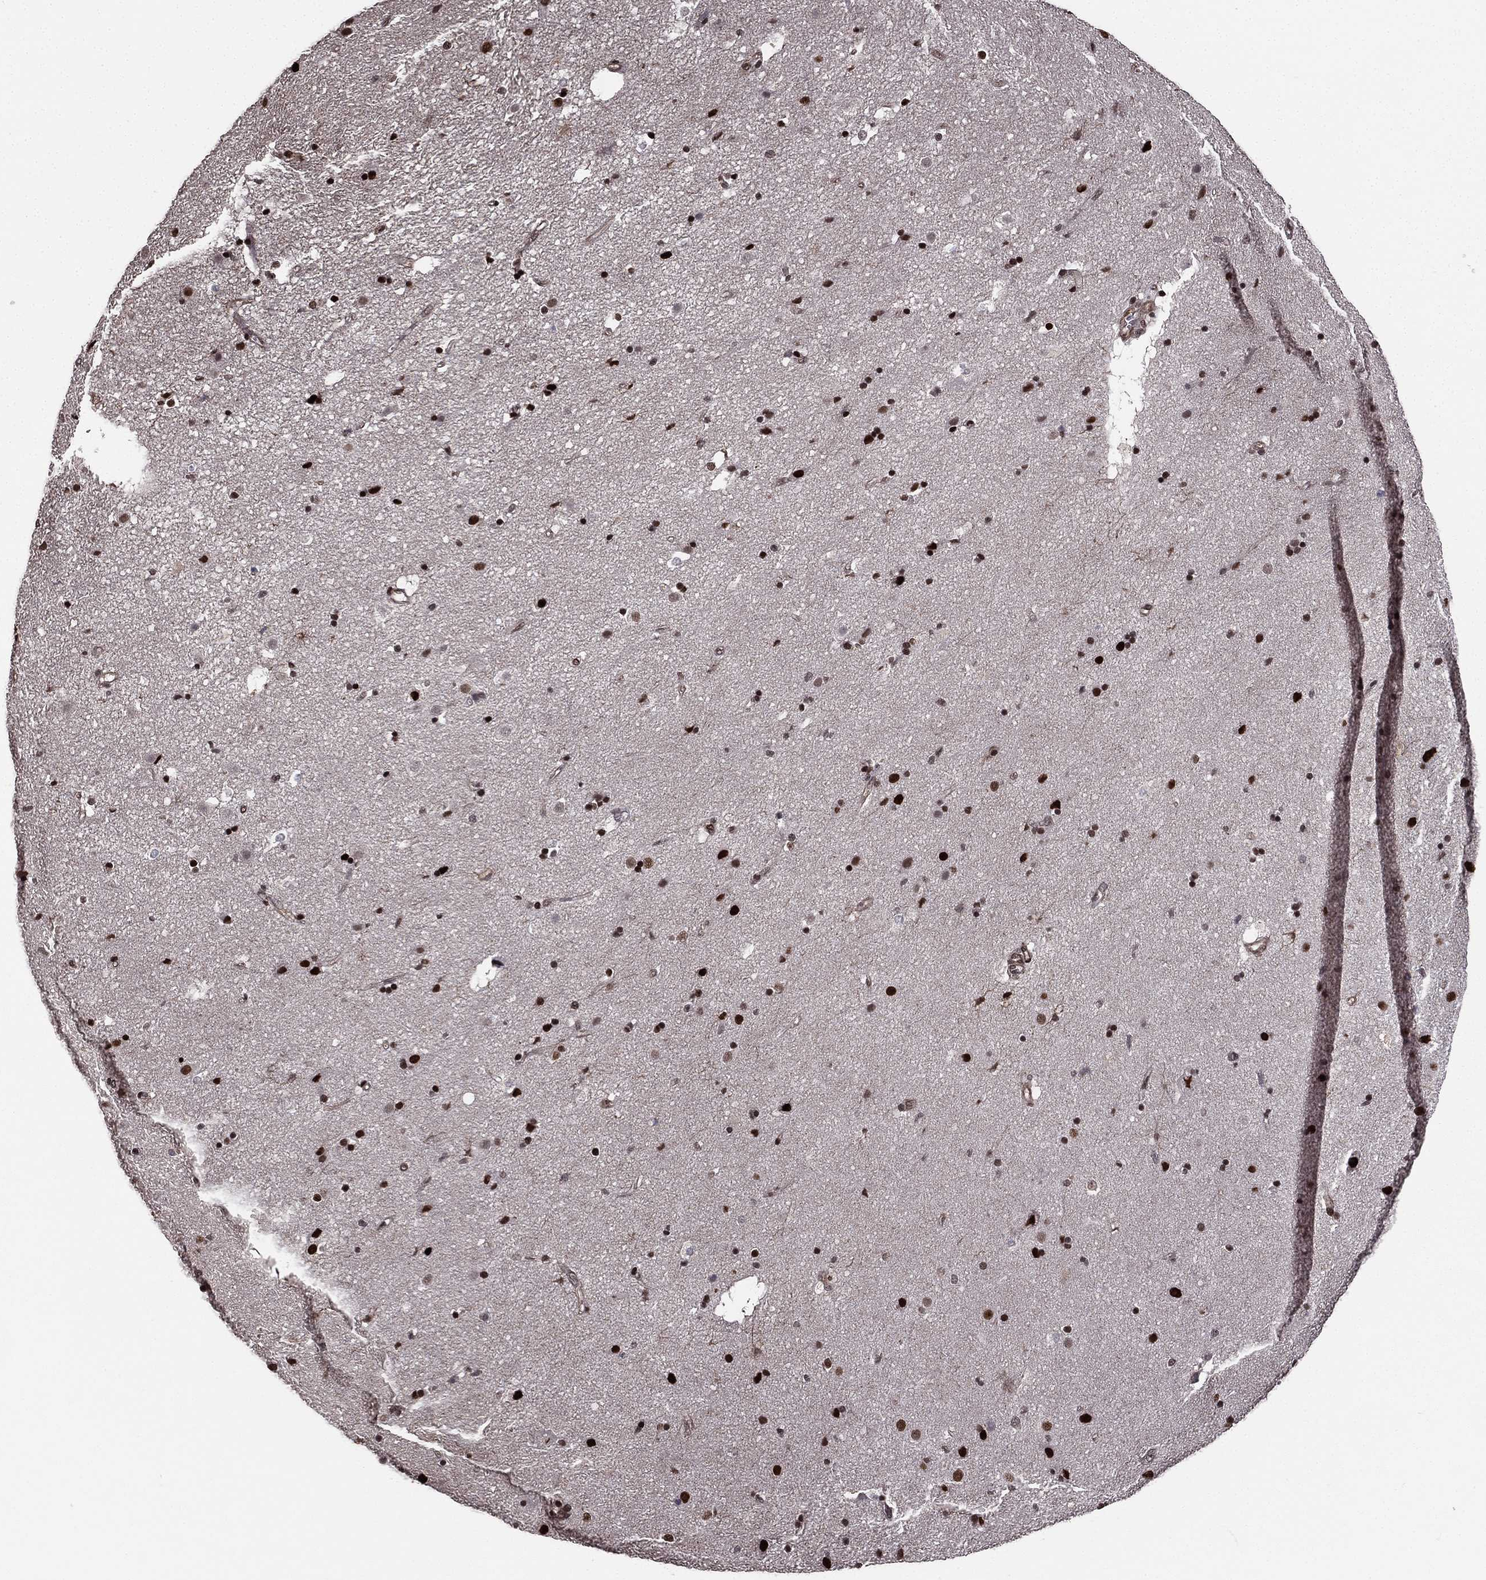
{"staining": {"intensity": "strong", "quantity": "25%-75%", "location": "nuclear"}, "tissue": "caudate", "cell_type": "Glial cells", "image_type": "normal", "snomed": [{"axis": "morphology", "description": "Normal tissue, NOS"}, {"axis": "topography", "description": "Lateral ventricle wall"}], "caption": "Caudate stained with IHC reveals strong nuclear staining in about 25%-75% of glial cells.", "gene": "RARB", "patient": {"sex": "male", "age": 54}}